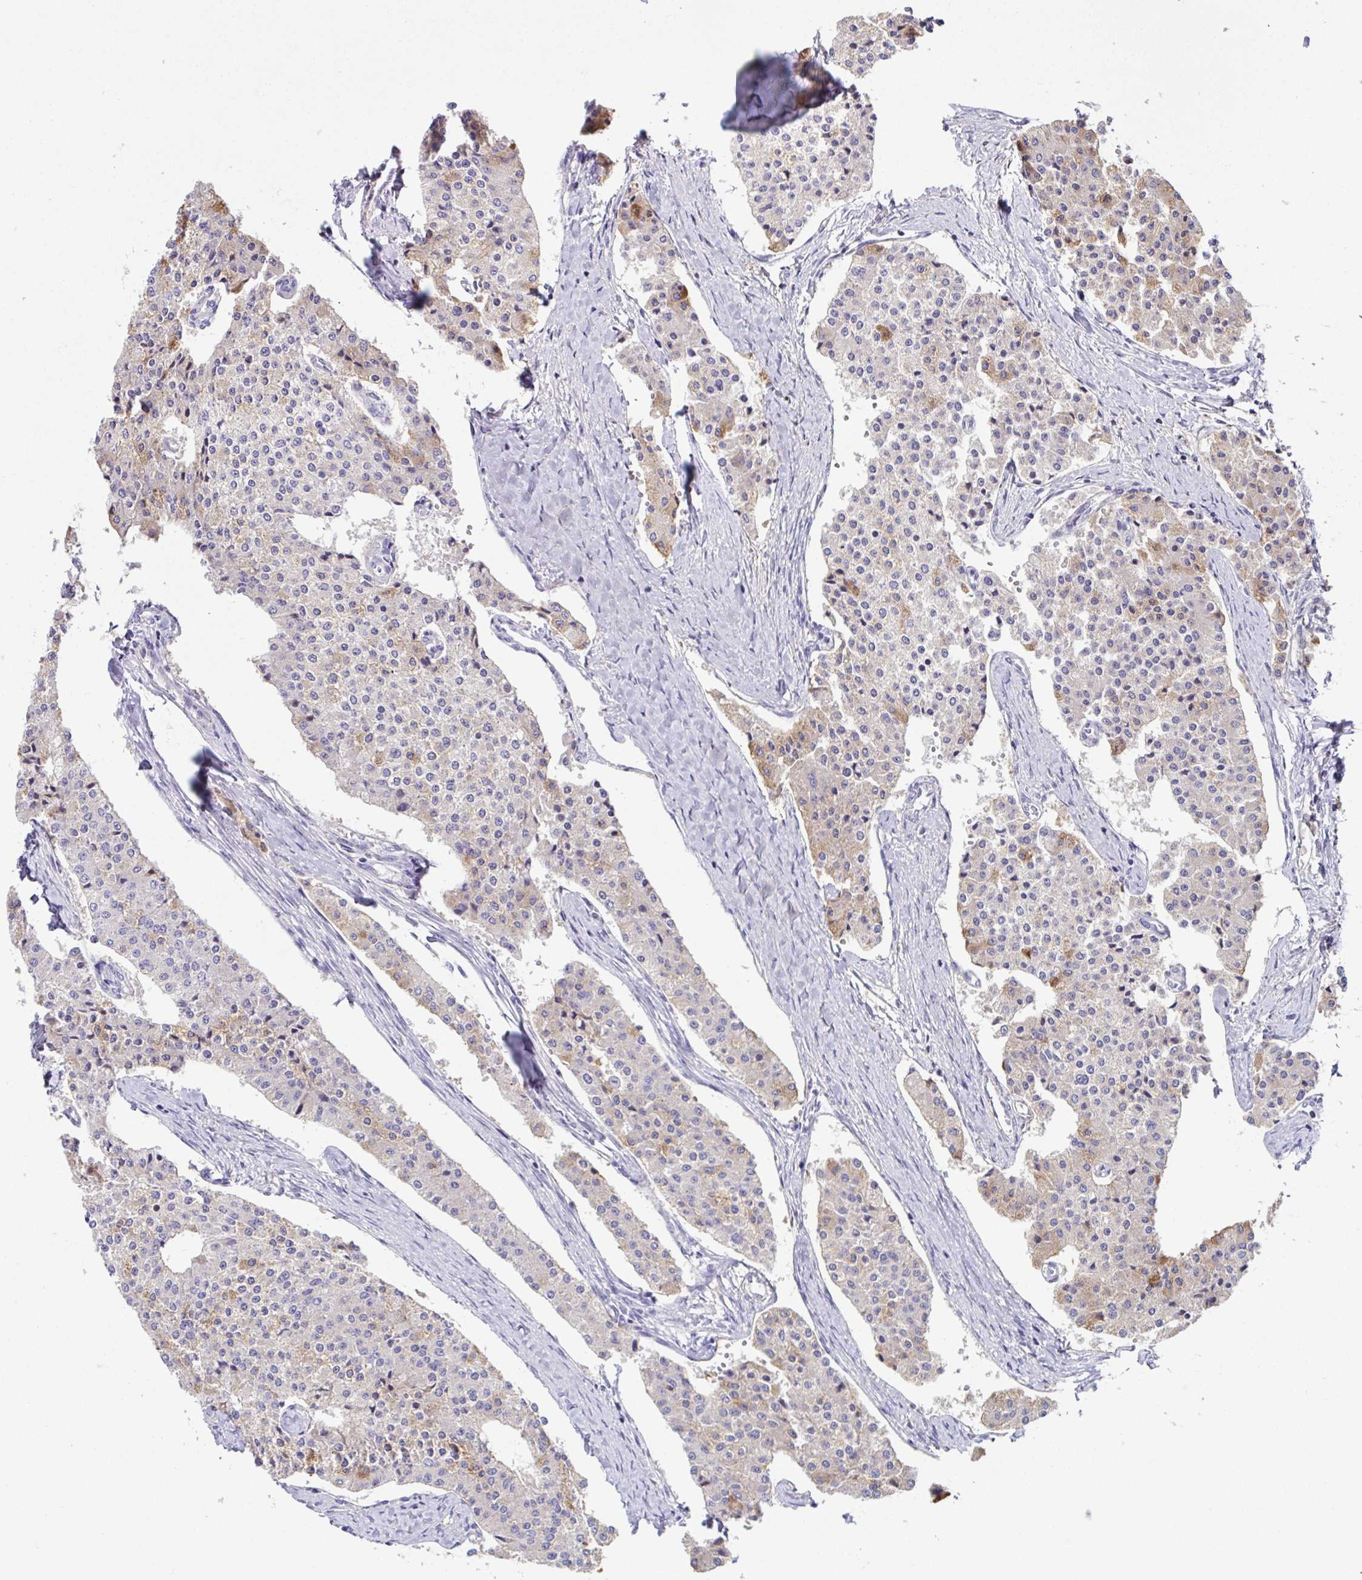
{"staining": {"intensity": "moderate", "quantity": "<25%", "location": "cytoplasmic/membranous"}, "tissue": "carcinoid", "cell_type": "Tumor cells", "image_type": "cancer", "snomed": [{"axis": "morphology", "description": "Carcinoid, malignant, NOS"}, {"axis": "topography", "description": "Colon"}], "caption": "Immunohistochemical staining of carcinoid (malignant) demonstrates low levels of moderate cytoplasmic/membranous expression in about <25% of tumor cells. (IHC, brightfield microscopy, high magnification).", "gene": "MED11", "patient": {"sex": "female", "age": 52}}